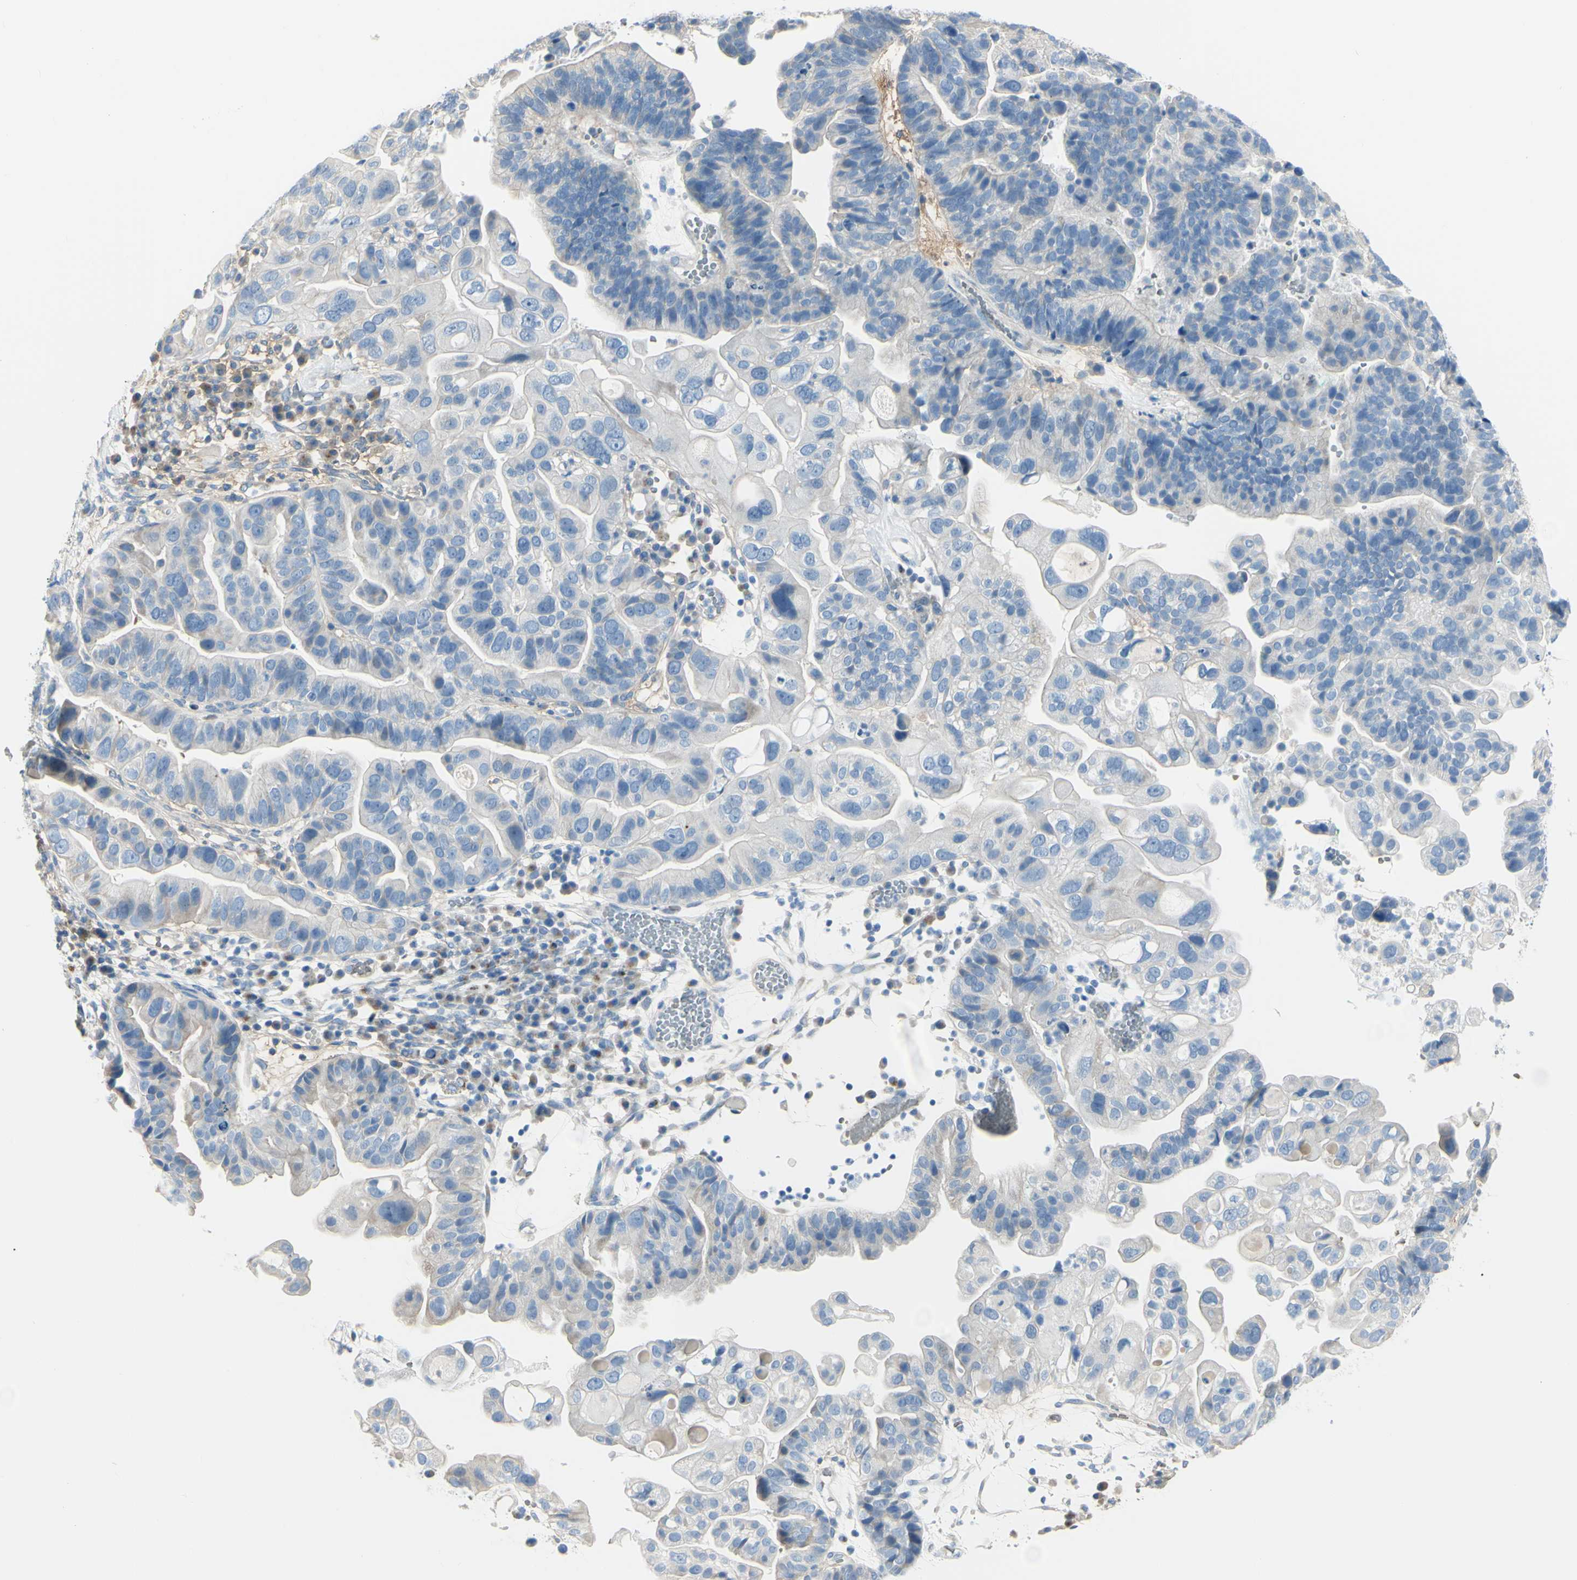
{"staining": {"intensity": "negative", "quantity": "none", "location": "none"}, "tissue": "ovarian cancer", "cell_type": "Tumor cells", "image_type": "cancer", "snomed": [{"axis": "morphology", "description": "Cystadenocarcinoma, serous, NOS"}, {"axis": "topography", "description": "Ovary"}], "caption": "Immunohistochemical staining of human ovarian cancer (serous cystadenocarcinoma) shows no significant staining in tumor cells.", "gene": "NCBP2L", "patient": {"sex": "female", "age": 56}}